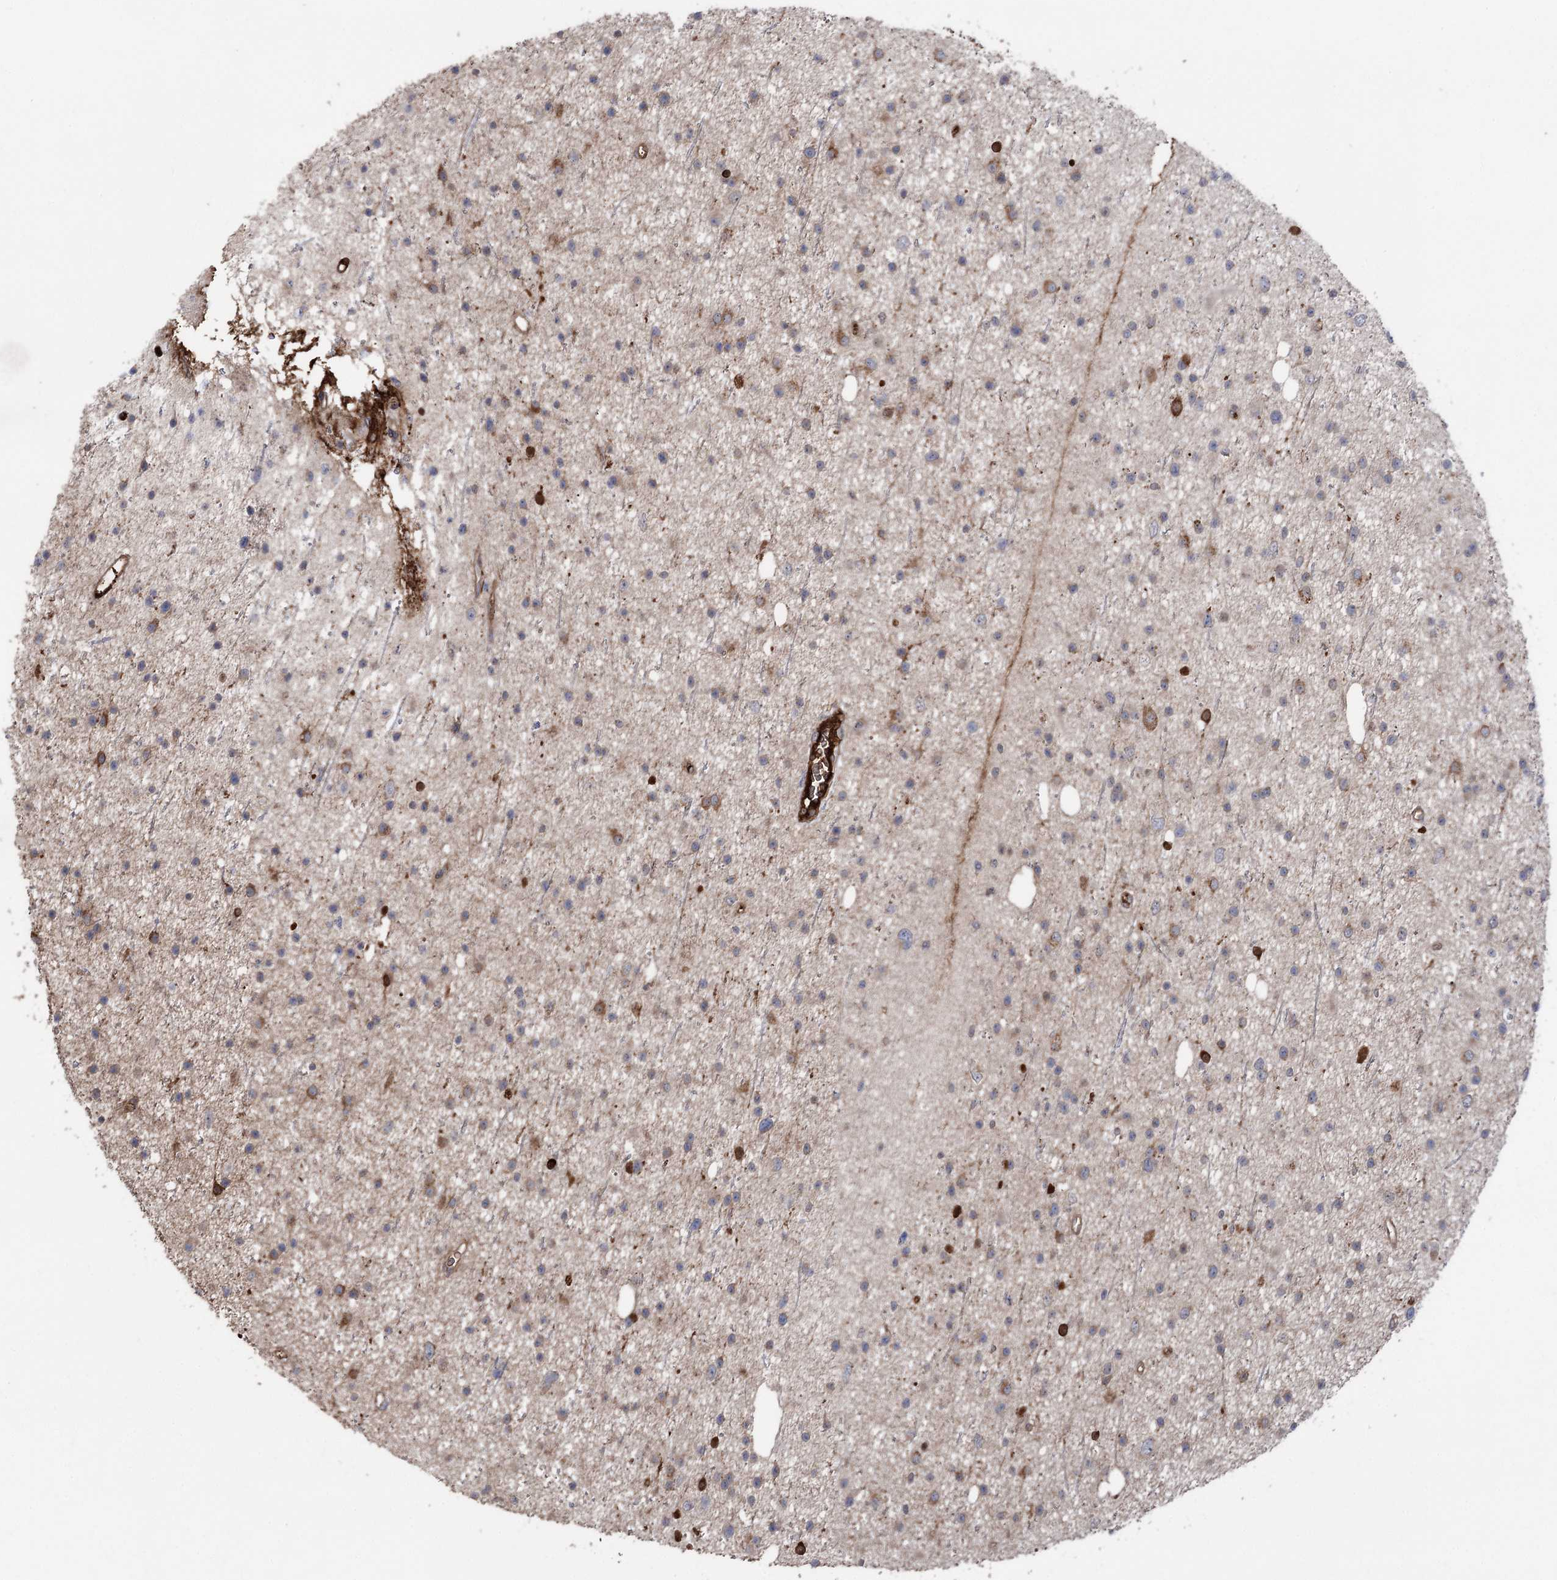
{"staining": {"intensity": "moderate", "quantity": "<25%", "location": "cytoplasmic/membranous"}, "tissue": "glioma", "cell_type": "Tumor cells", "image_type": "cancer", "snomed": [{"axis": "morphology", "description": "Glioma, malignant, Low grade"}, {"axis": "topography", "description": "Cerebral cortex"}], "caption": "DAB (3,3'-diaminobenzidine) immunohistochemical staining of human glioma displays moderate cytoplasmic/membranous protein staining in approximately <25% of tumor cells.", "gene": "OTUD1", "patient": {"sex": "female", "age": 39}}